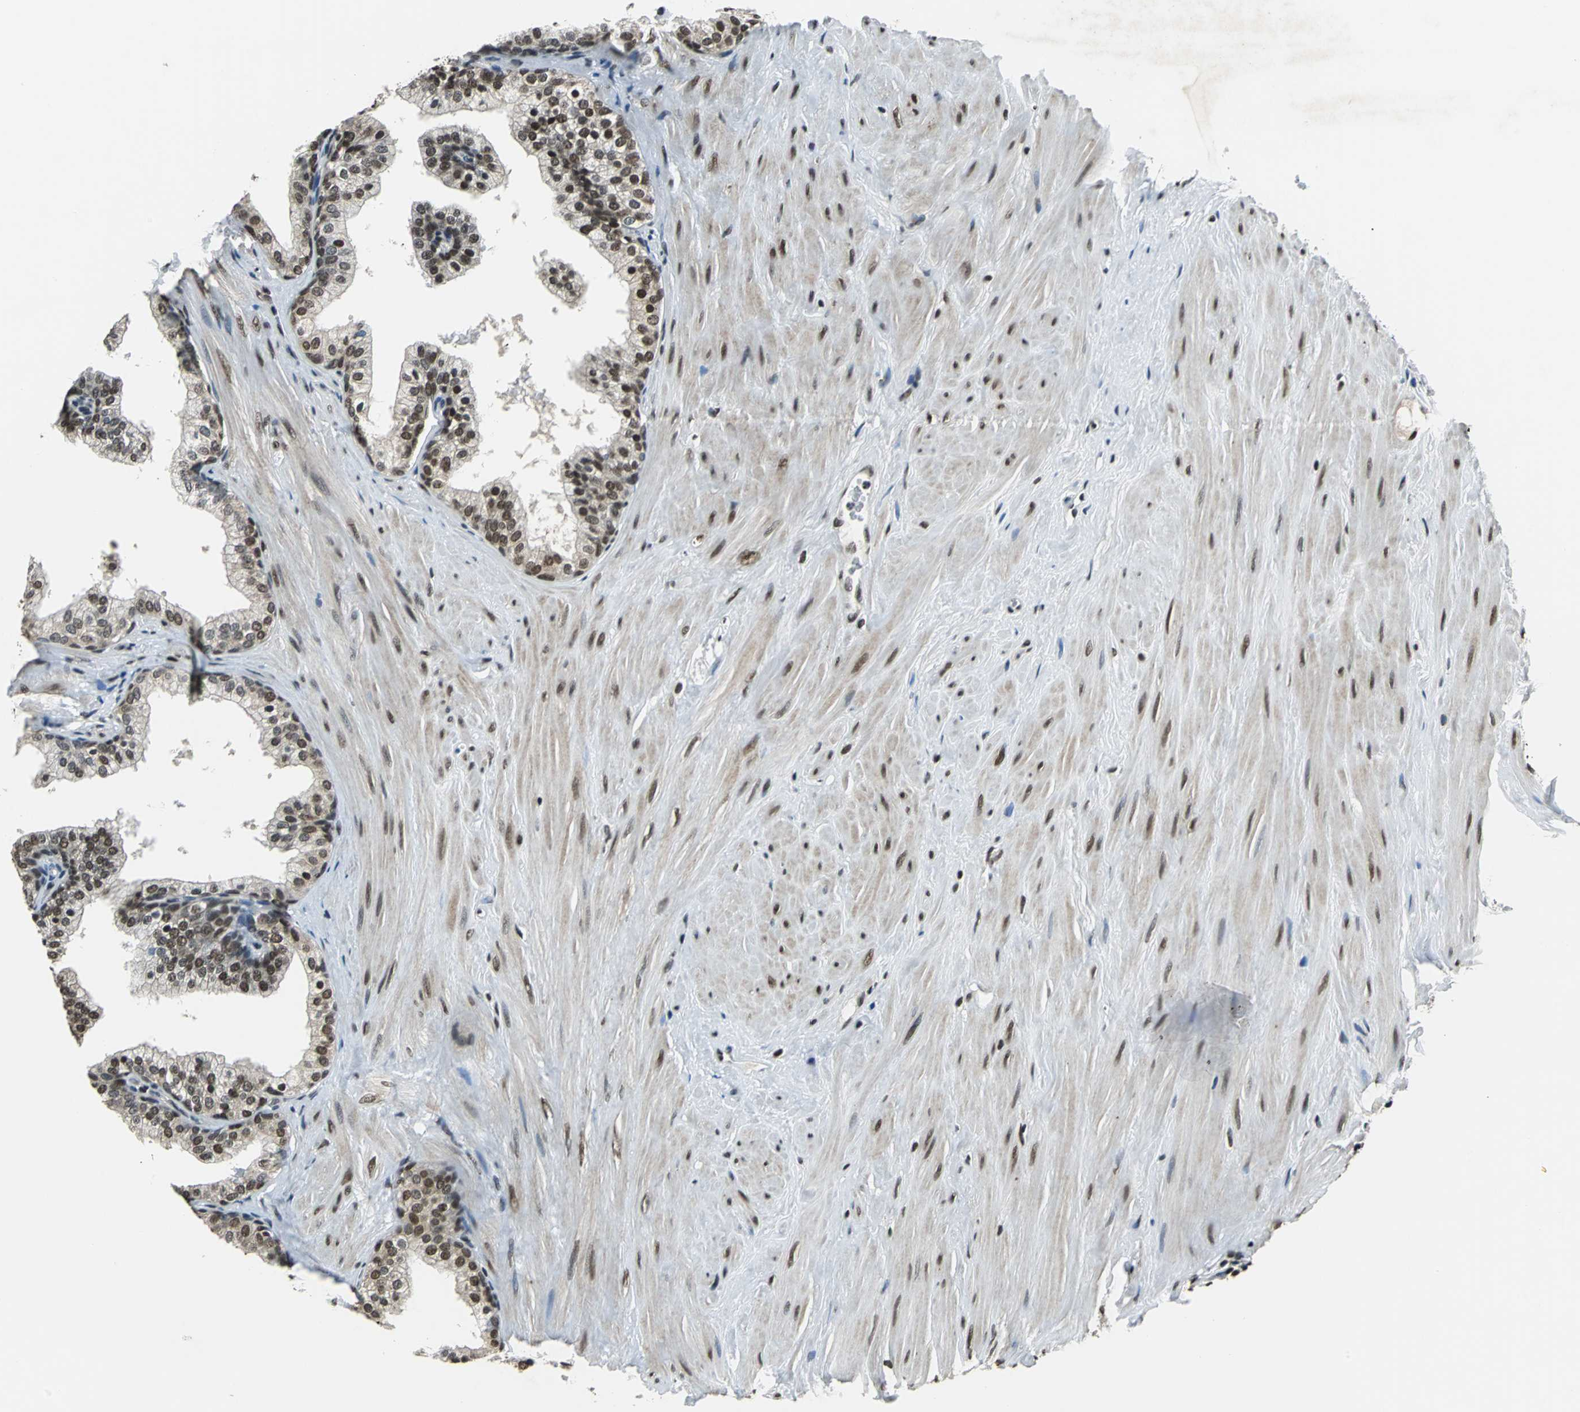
{"staining": {"intensity": "strong", "quantity": ">75%", "location": "nuclear"}, "tissue": "prostate", "cell_type": "Glandular cells", "image_type": "normal", "snomed": [{"axis": "morphology", "description": "Normal tissue, NOS"}, {"axis": "topography", "description": "Prostate"}], "caption": "Immunohistochemical staining of normal human prostate demonstrates >75% levels of strong nuclear protein positivity in about >75% of glandular cells. The protein of interest is stained brown, and the nuclei are stained in blue (DAB (3,3'-diaminobenzidine) IHC with brightfield microscopy, high magnification).", "gene": "RBM14", "patient": {"sex": "male", "age": 60}}